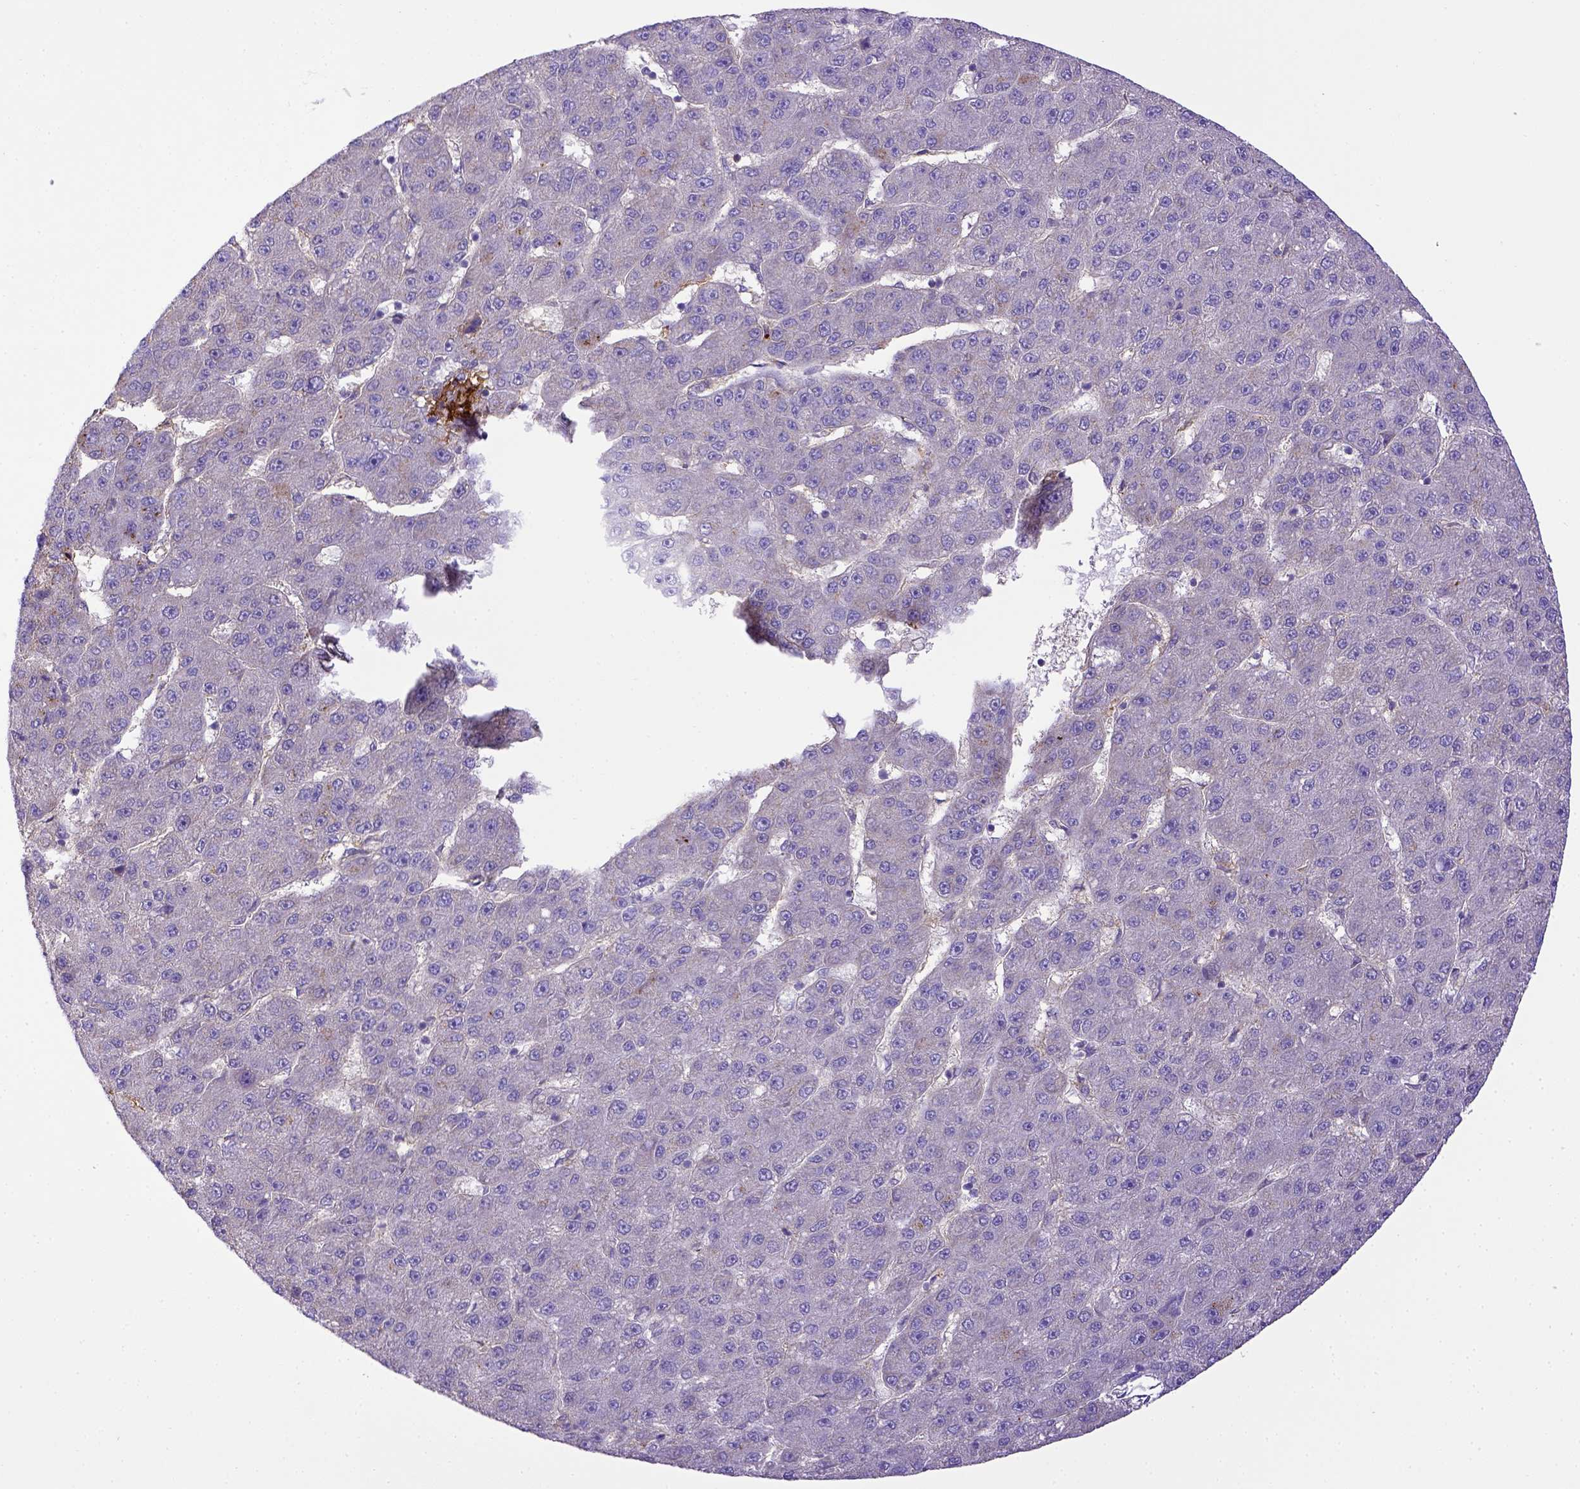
{"staining": {"intensity": "negative", "quantity": "none", "location": "none"}, "tissue": "liver cancer", "cell_type": "Tumor cells", "image_type": "cancer", "snomed": [{"axis": "morphology", "description": "Carcinoma, Hepatocellular, NOS"}, {"axis": "topography", "description": "Liver"}], "caption": "Tumor cells show no significant positivity in liver cancer (hepatocellular carcinoma). The staining is performed using DAB brown chromogen with nuclei counter-stained in using hematoxylin.", "gene": "CD40", "patient": {"sex": "male", "age": 67}}